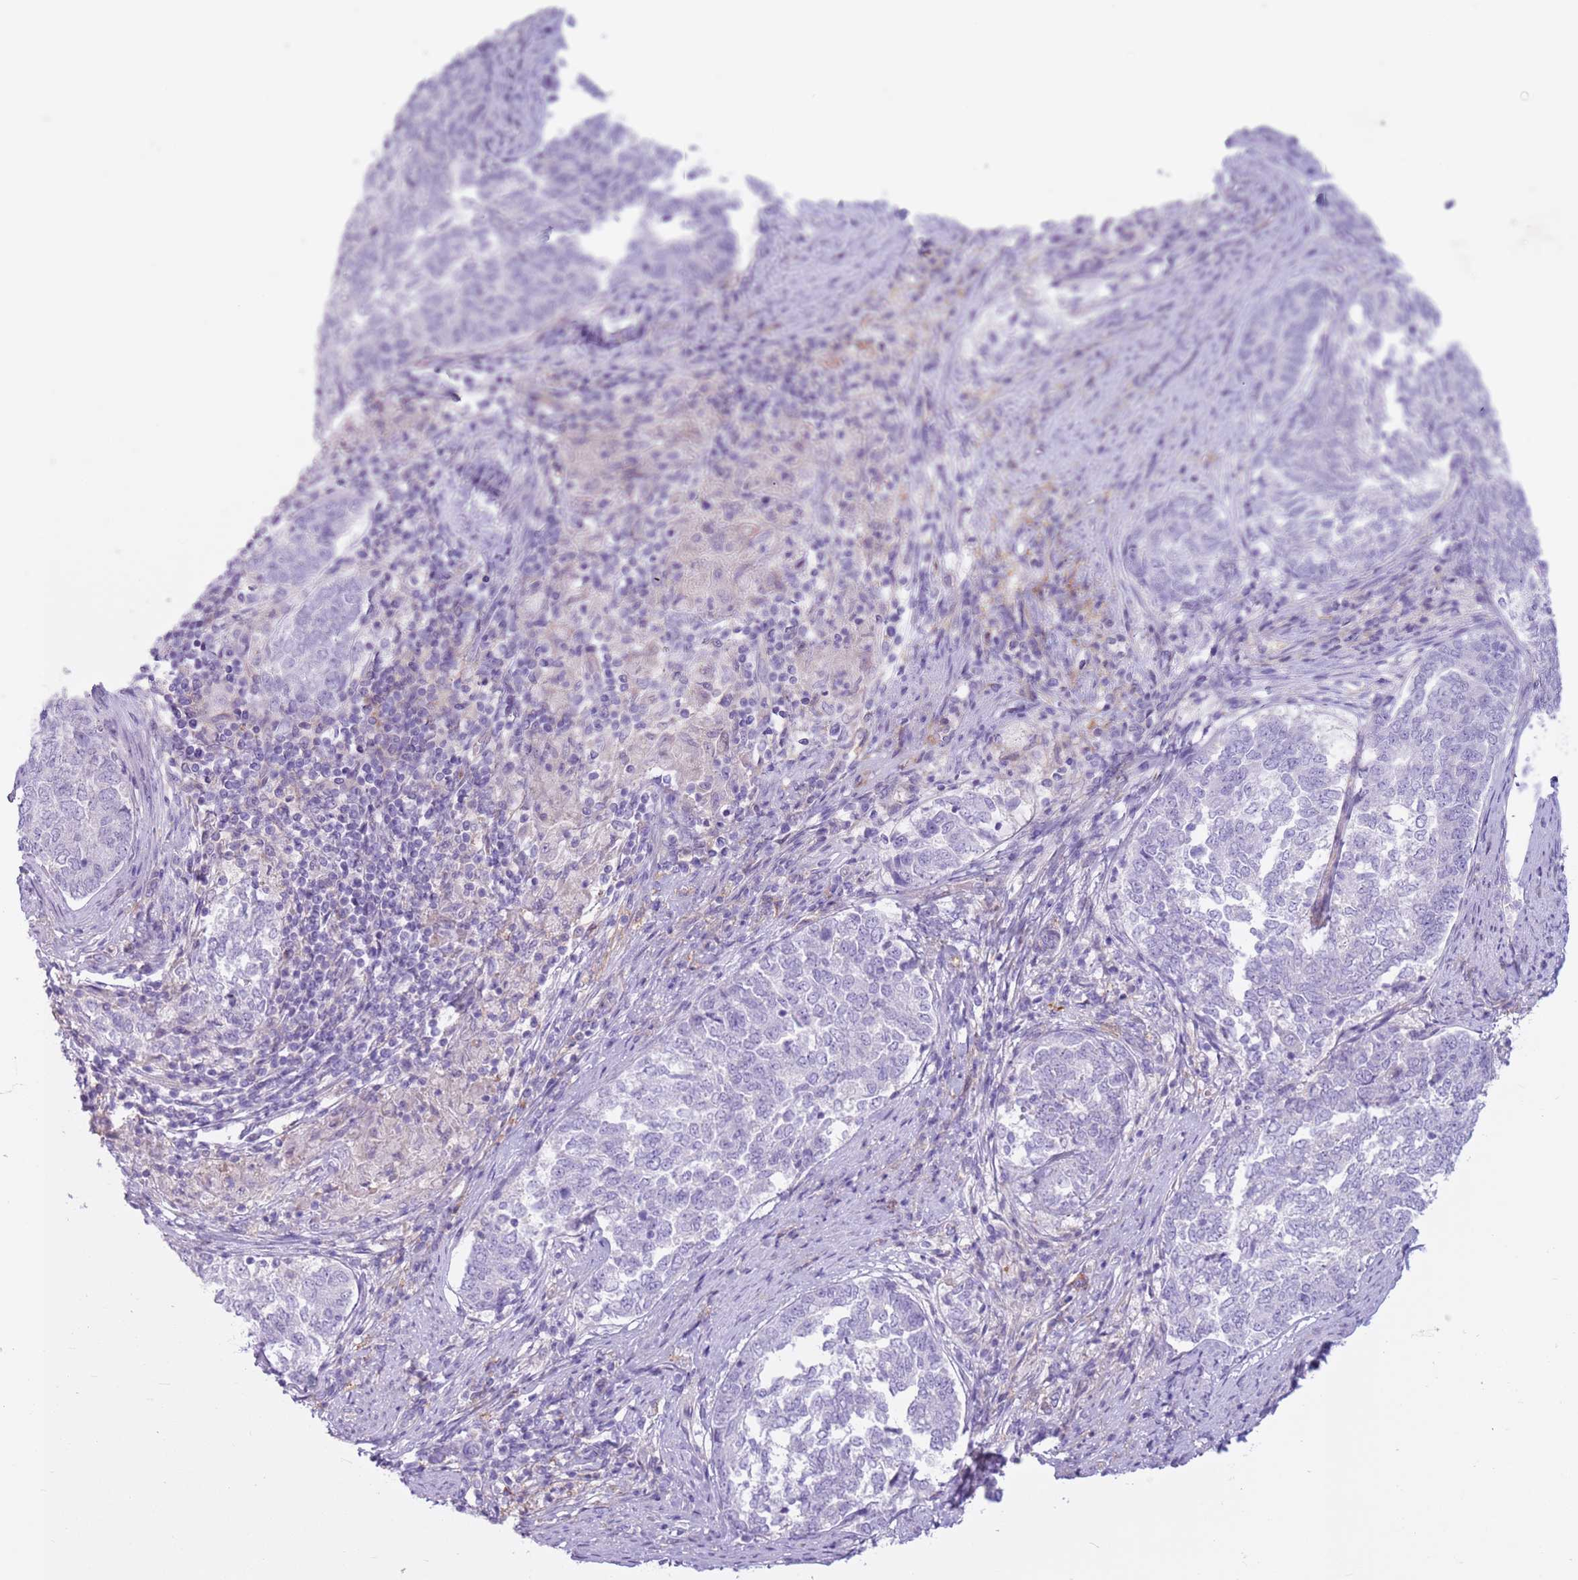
{"staining": {"intensity": "negative", "quantity": "none", "location": "none"}, "tissue": "endometrial cancer", "cell_type": "Tumor cells", "image_type": "cancer", "snomed": [{"axis": "morphology", "description": "Adenocarcinoma, NOS"}, {"axis": "topography", "description": "Endometrium"}], "caption": "Immunohistochemical staining of human endometrial cancer exhibits no significant positivity in tumor cells.", "gene": "SNX6", "patient": {"sex": "female", "age": 80}}